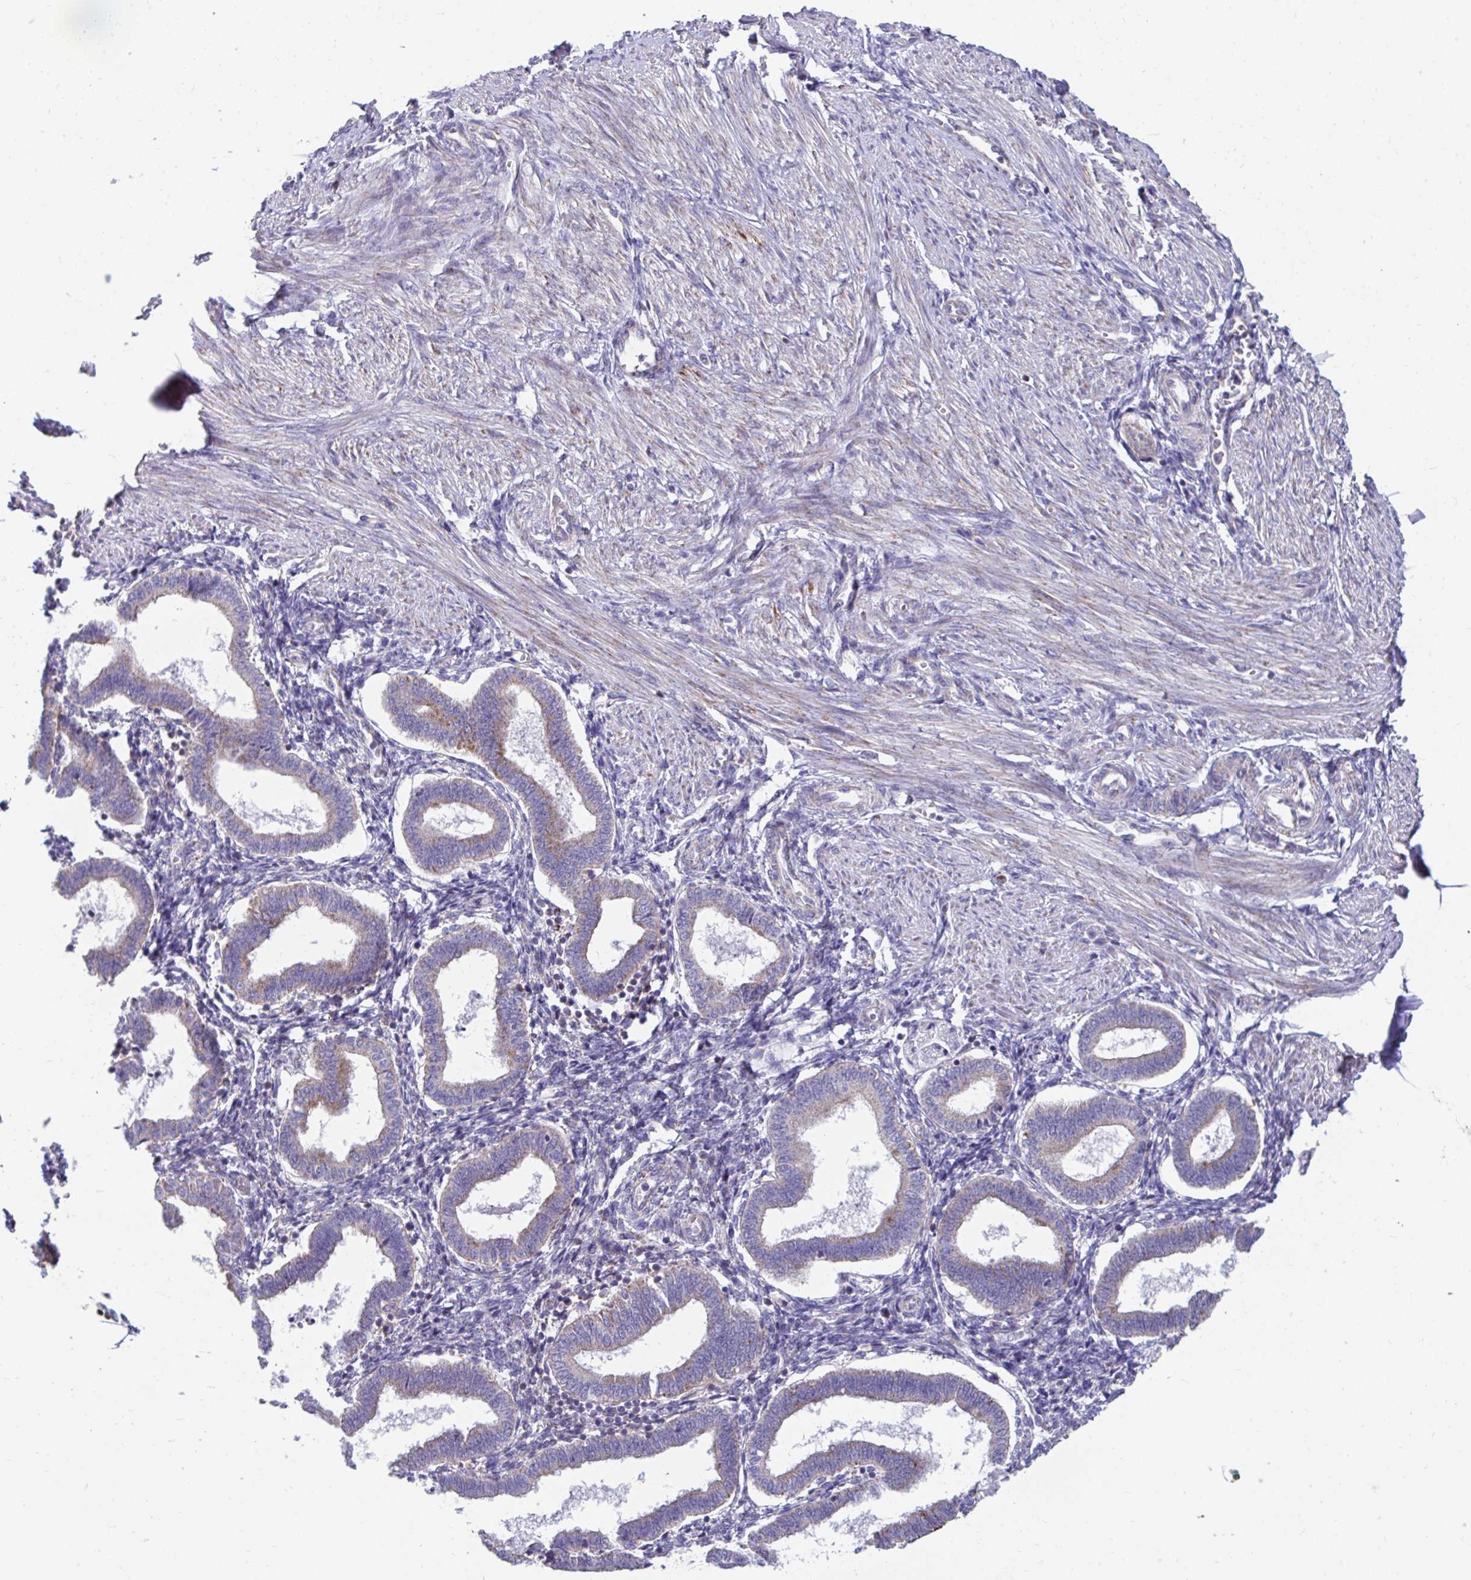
{"staining": {"intensity": "weak", "quantity": "<25%", "location": "cytoplasmic/membranous"}, "tissue": "endometrium", "cell_type": "Cells in endometrial stroma", "image_type": "normal", "snomed": [{"axis": "morphology", "description": "Normal tissue, NOS"}, {"axis": "topography", "description": "Endometrium"}], "caption": "Endometrium was stained to show a protein in brown. There is no significant expression in cells in endometrial stroma. Nuclei are stained in blue.", "gene": "LINGO4", "patient": {"sex": "female", "age": 24}}